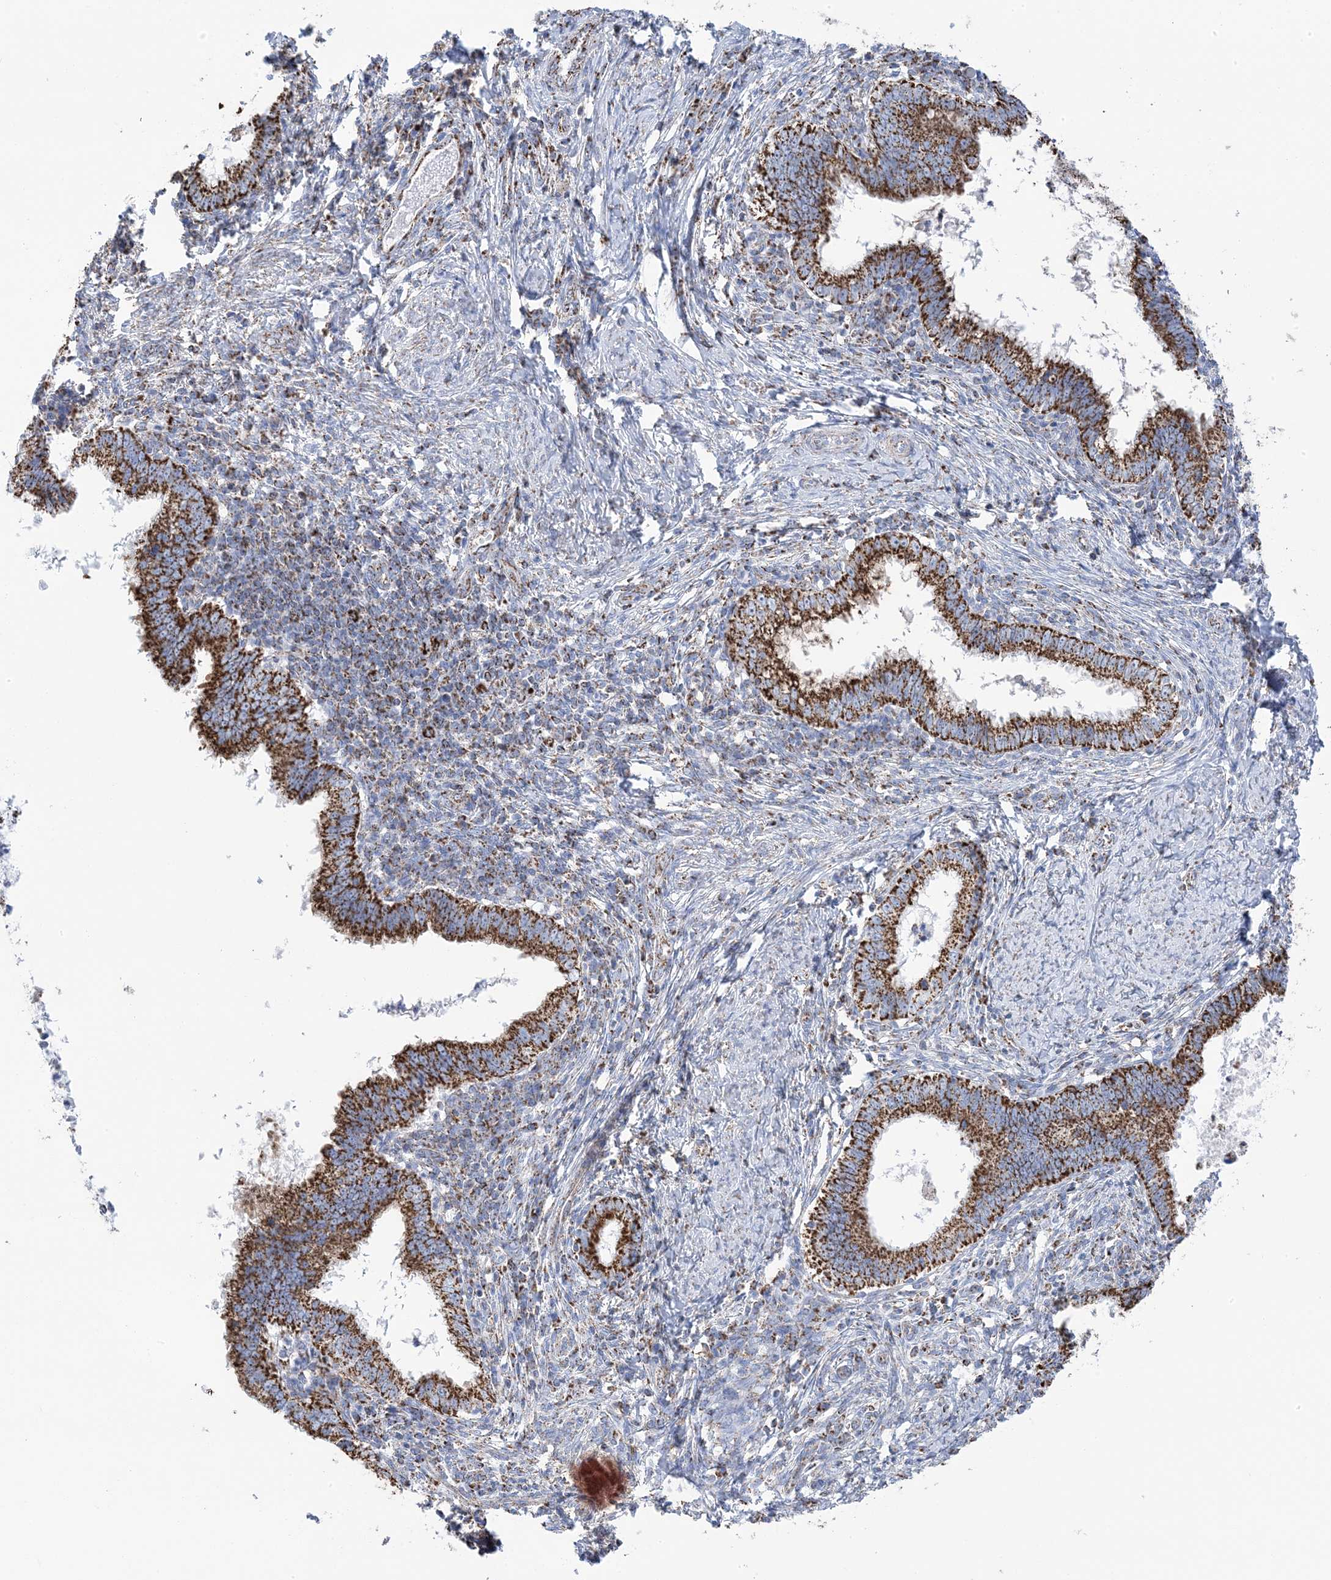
{"staining": {"intensity": "strong", "quantity": ">75%", "location": "cytoplasmic/membranous"}, "tissue": "cervical cancer", "cell_type": "Tumor cells", "image_type": "cancer", "snomed": [{"axis": "morphology", "description": "Adenocarcinoma, NOS"}, {"axis": "topography", "description": "Cervix"}], "caption": "Cervical adenocarcinoma tissue demonstrates strong cytoplasmic/membranous expression in approximately >75% of tumor cells Using DAB (3,3'-diaminobenzidine) (brown) and hematoxylin (blue) stains, captured at high magnification using brightfield microscopy.", "gene": "GTPBP8", "patient": {"sex": "female", "age": 36}}